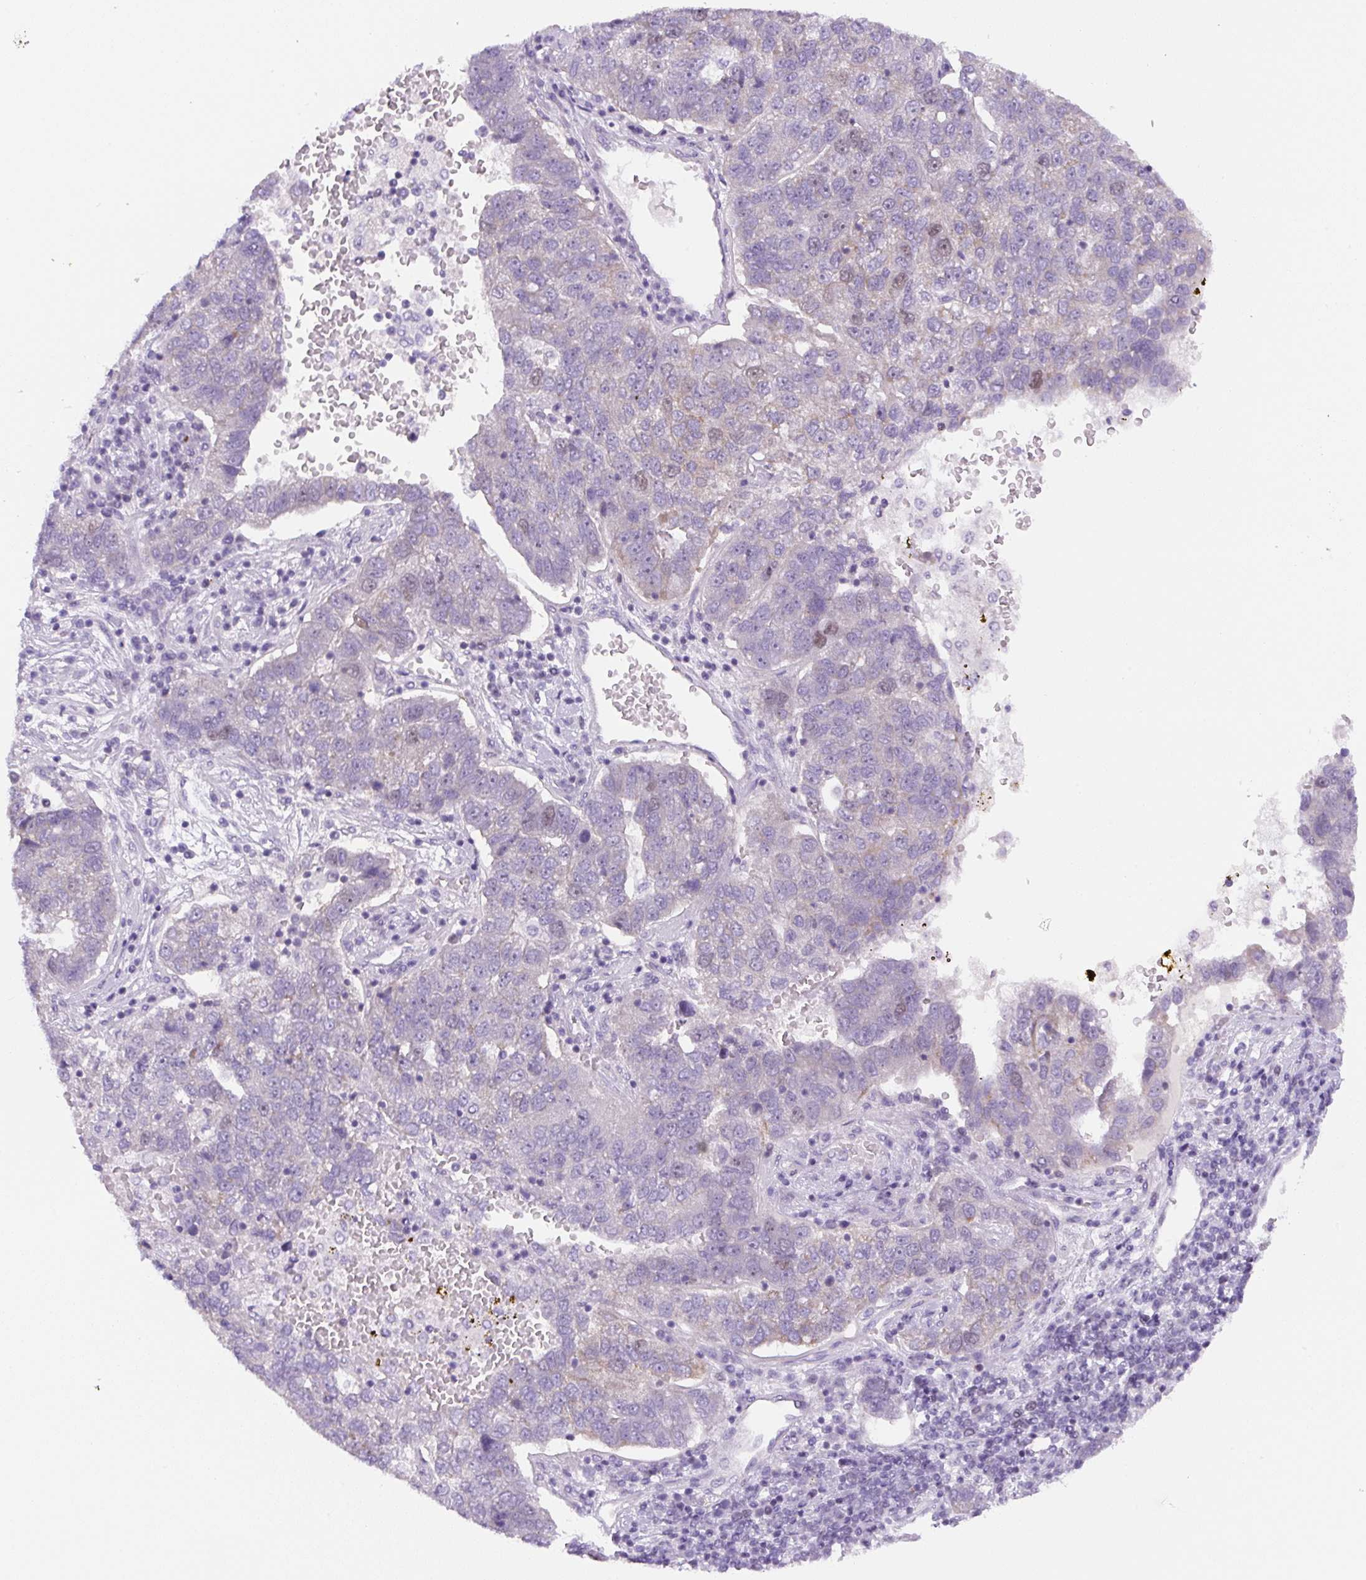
{"staining": {"intensity": "weak", "quantity": "<25%", "location": "nuclear"}, "tissue": "pancreatic cancer", "cell_type": "Tumor cells", "image_type": "cancer", "snomed": [{"axis": "morphology", "description": "Adenocarcinoma, NOS"}, {"axis": "topography", "description": "Pancreas"}], "caption": "Immunohistochemistry micrograph of neoplastic tissue: adenocarcinoma (pancreatic) stained with DAB (3,3'-diaminobenzidine) demonstrates no significant protein expression in tumor cells.", "gene": "ADAMTS19", "patient": {"sex": "female", "age": 61}}